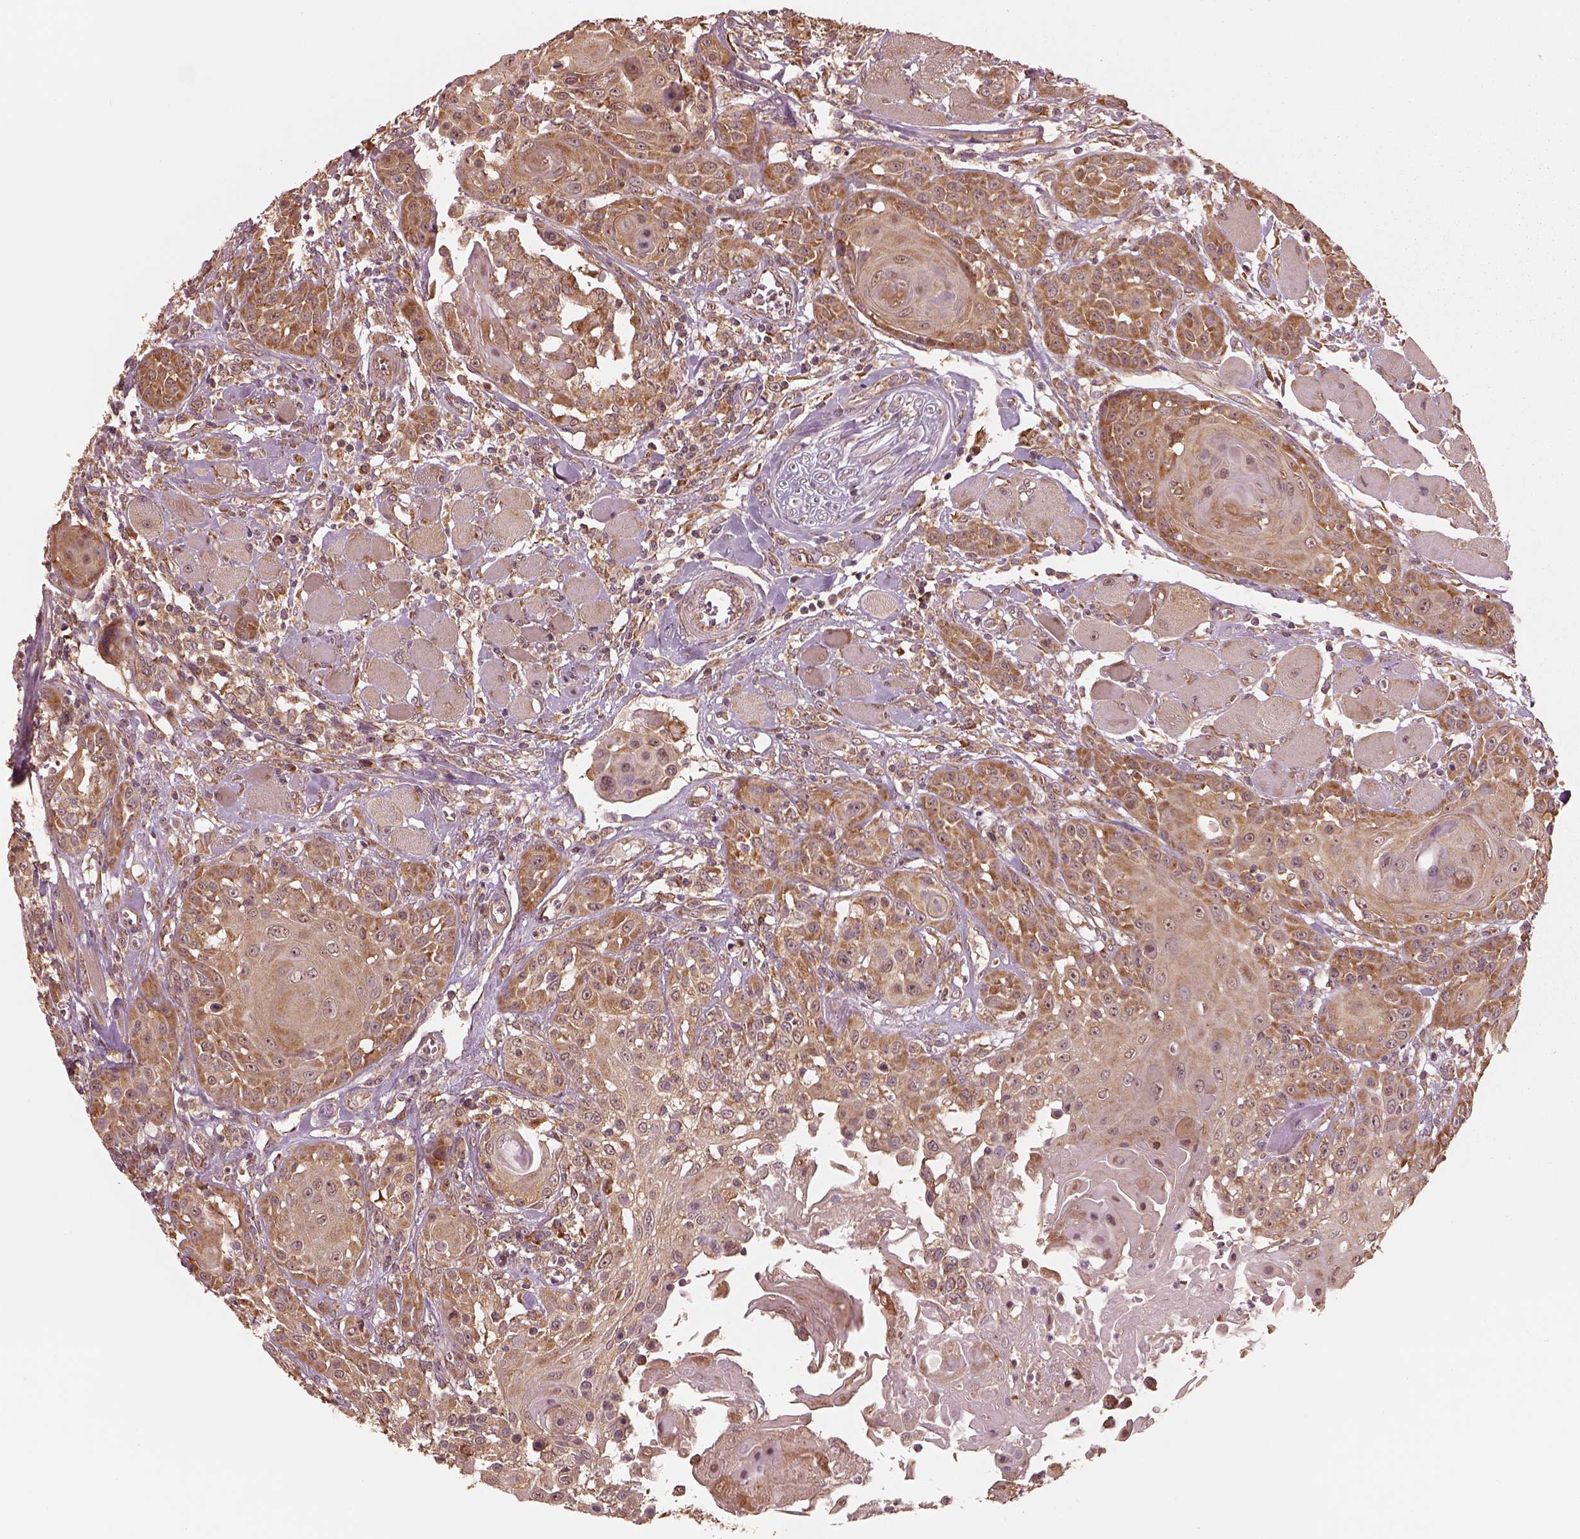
{"staining": {"intensity": "moderate", "quantity": ">75%", "location": "cytoplasmic/membranous"}, "tissue": "head and neck cancer", "cell_type": "Tumor cells", "image_type": "cancer", "snomed": [{"axis": "morphology", "description": "Squamous cell carcinoma, NOS"}, {"axis": "topography", "description": "Head-Neck"}], "caption": "The micrograph displays staining of head and neck squamous cell carcinoma, revealing moderate cytoplasmic/membranous protein positivity (brown color) within tumor cells.", "gene": "RPS5", "patient": {"sex": "female", "age": 80}}